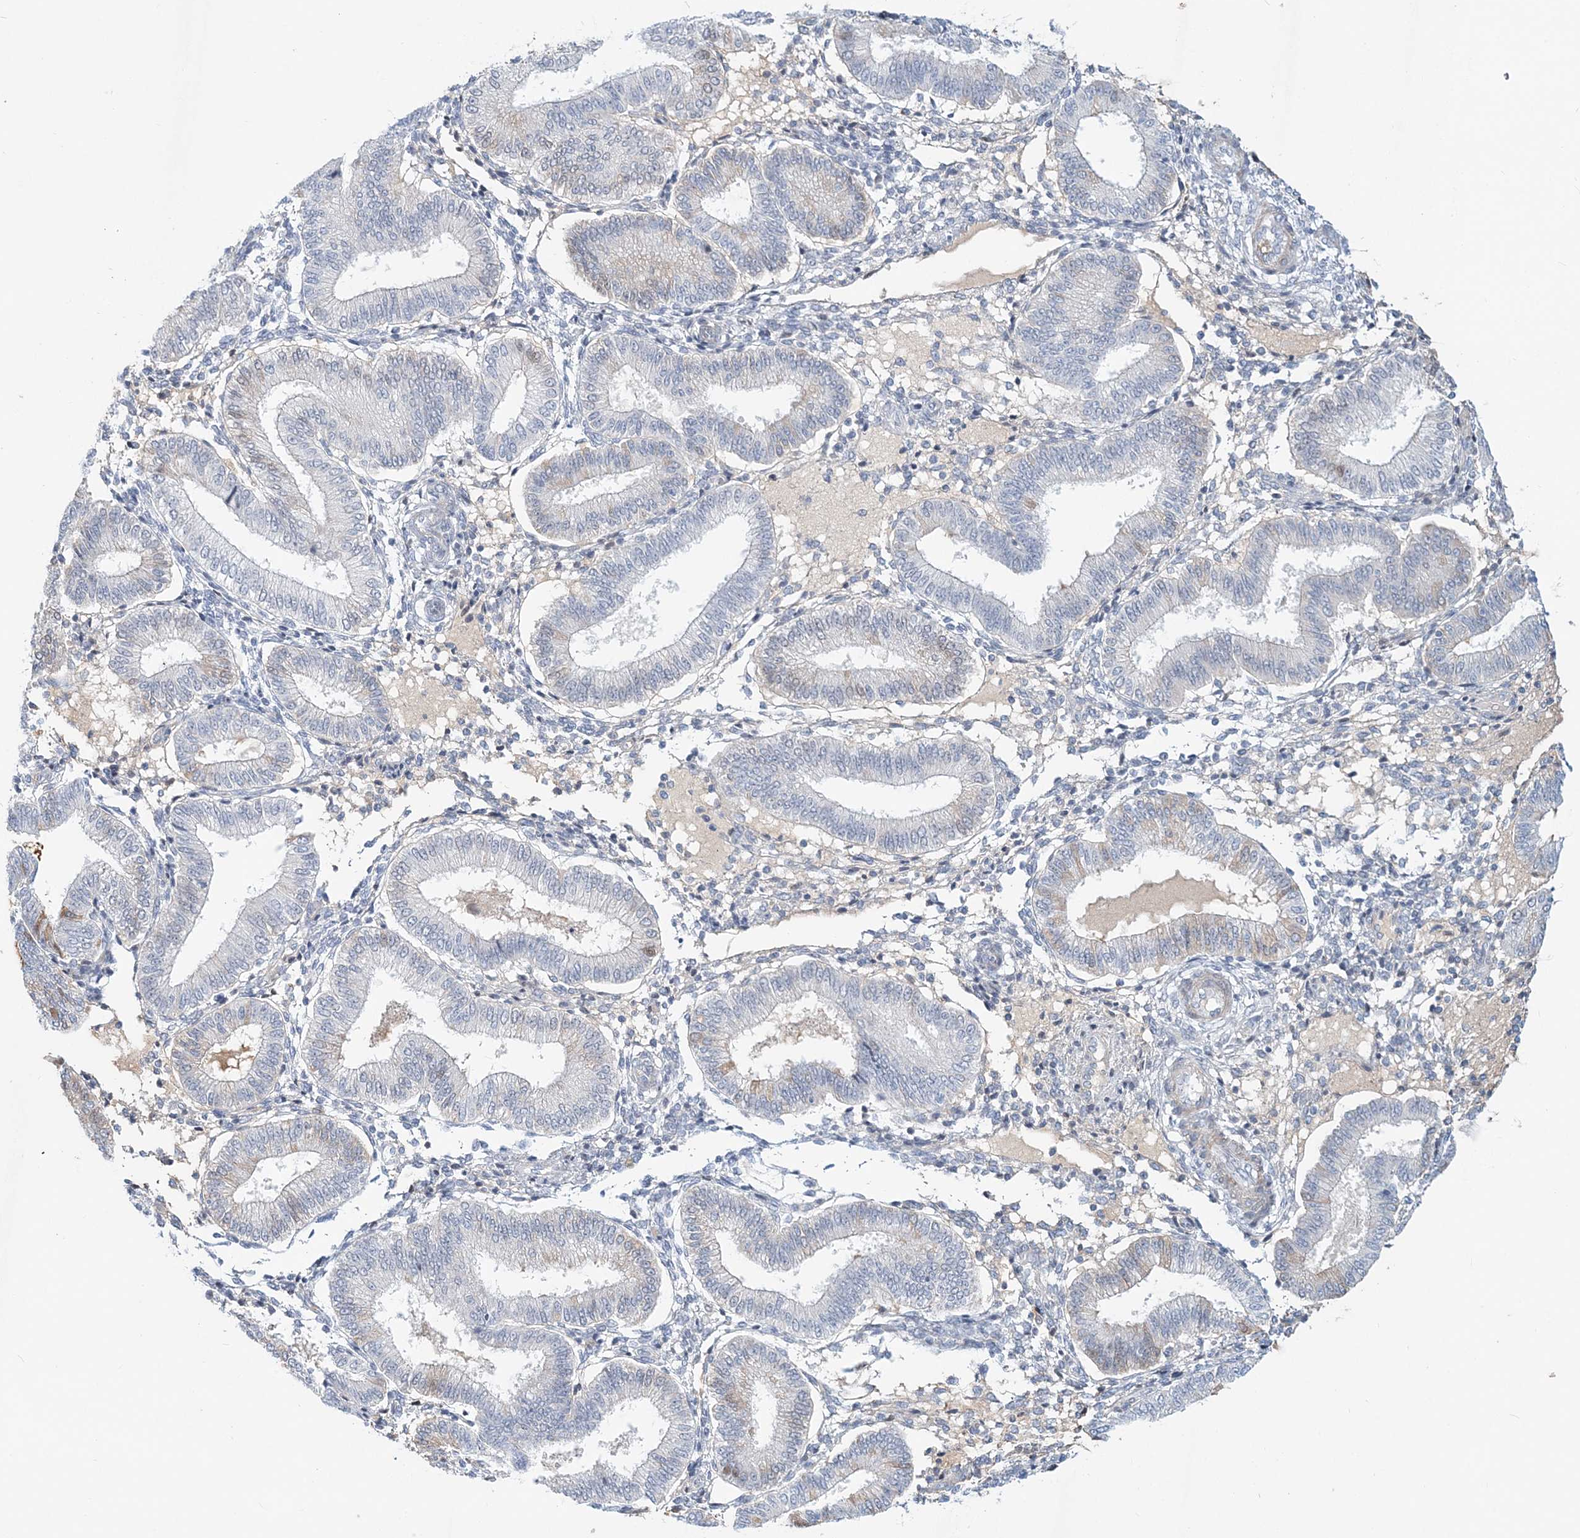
{"staining": {"intensity": "negative", "quantity": "none", "location": "none"}, "tissue": "endometrium", "cell_type": "Cells in endometrial stroma", "image_type": "normal", "snomed": [{"axis": "morphology", "description": "Normal tissue, NOS"}, {"axis": "topography", "description": "Endometrium"}], "caption": "High magnification brightfield microscopy of benign endometrium stained with DAB (3,3'-diaminobenzidine) (brown) and counterstained with hematoxylin (blue): cells in endometrial stroma show no significant expression. Brightfield microscopy of immunohistochemistry (IHC) stained with DAB (3,3'-diaminobenzidine) (brown) and hematoxylin (blue), captured at high magnification.", "gene": "DNAH5", "patient": {"sex": "female", "age": 39}}